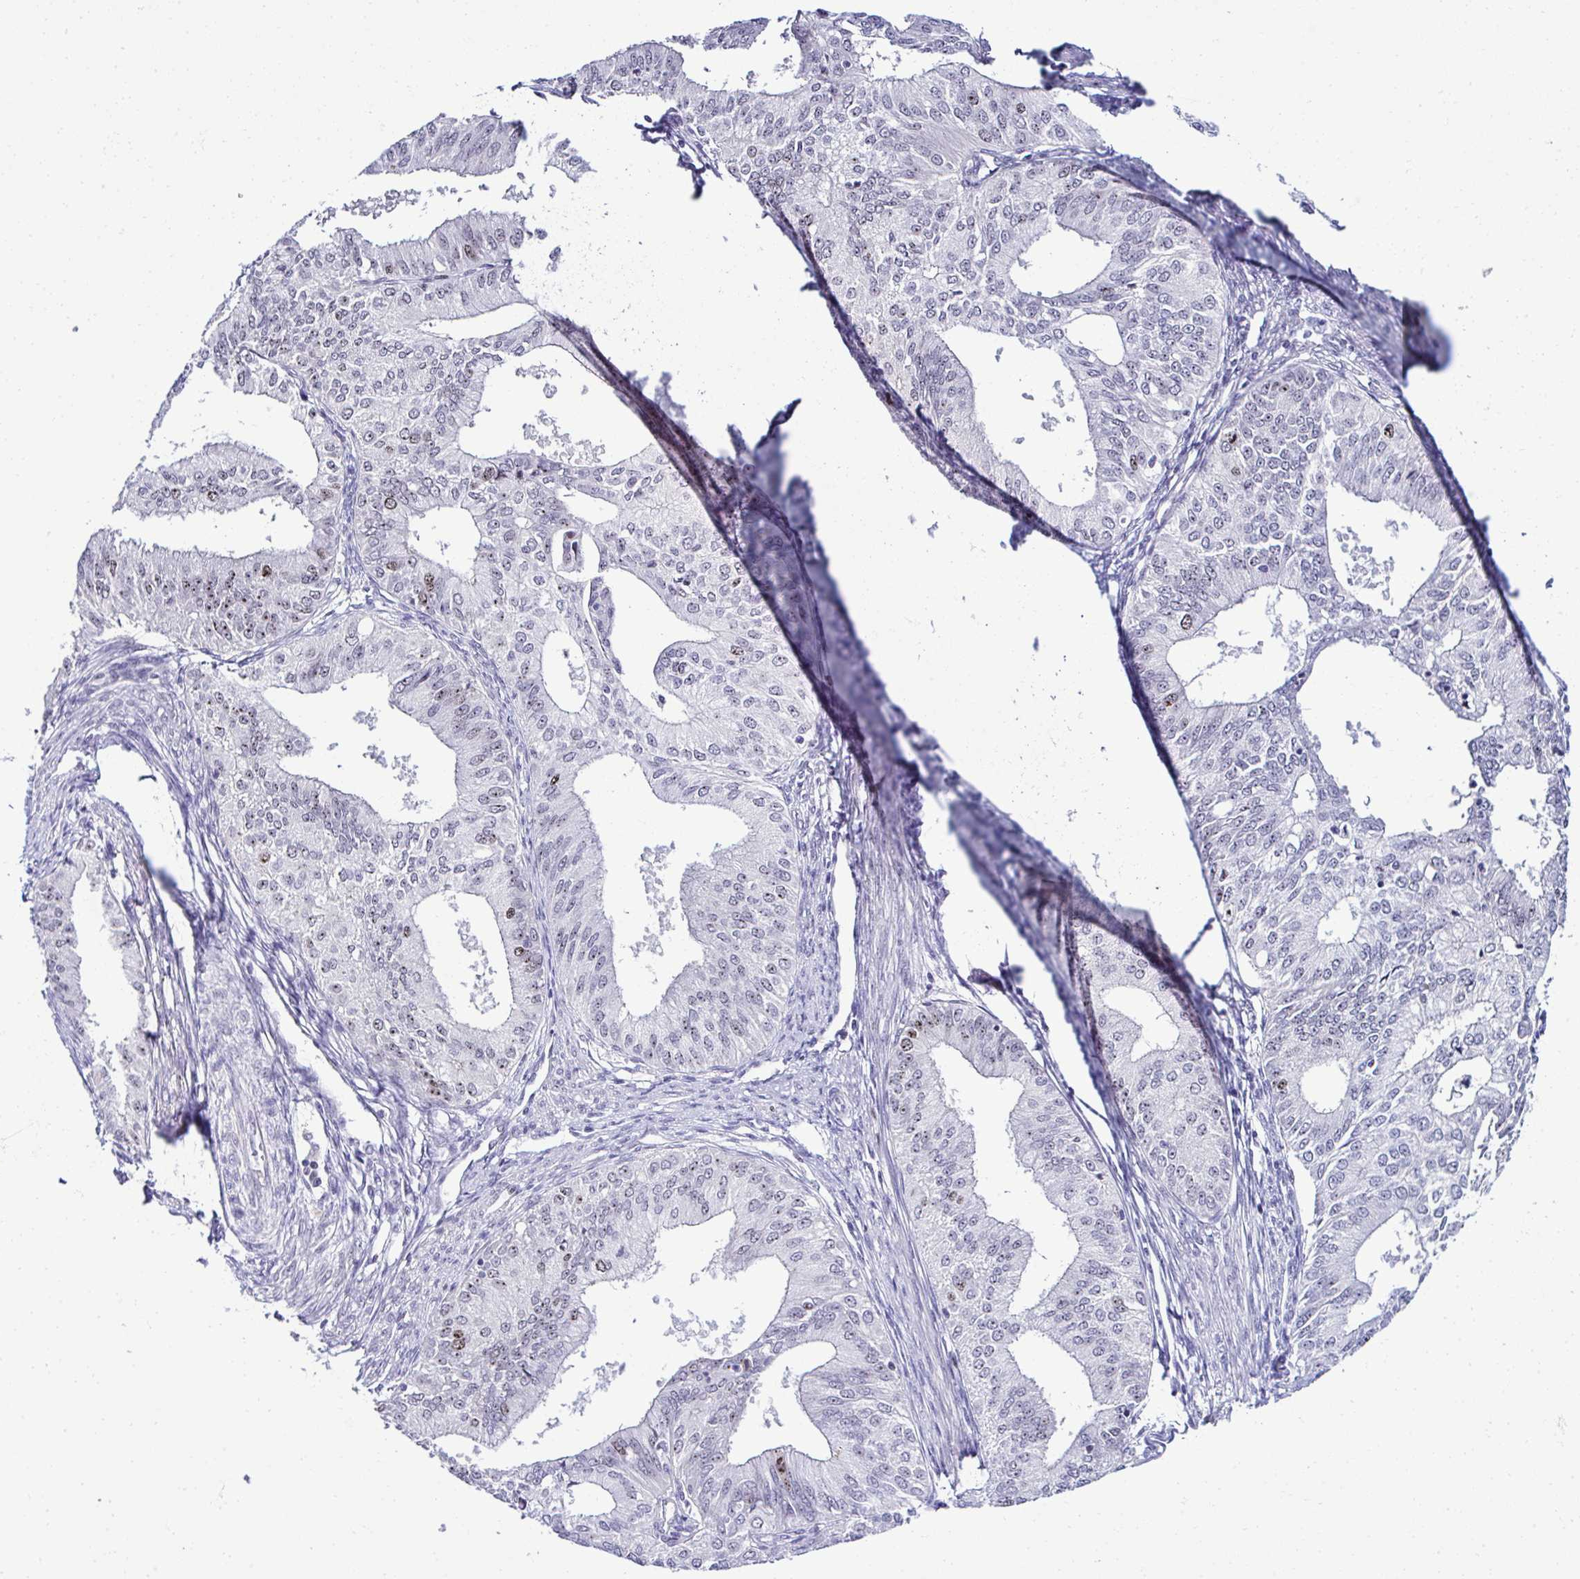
{"staining": {"intensity": "moderate", "quantity": "<25%", "location": "nuclear"}, "tissue": "endometrial cancer", "cell_type": "Tumor cells", "image_type": "cancer", "snomed": [{"axis": "morphology", "description": "Adenocarcinoma, NOS"}, {"axis": "topography", "description": "Endometrium"}], "caption": "About <25% of tumor cells in human endometrial adenocarcinoma display moderate nuclear protein expression as visualized by brown immunohistochemical staining.", "gene": "CEP72", "patient": {"sex": "female", "age": 50}}